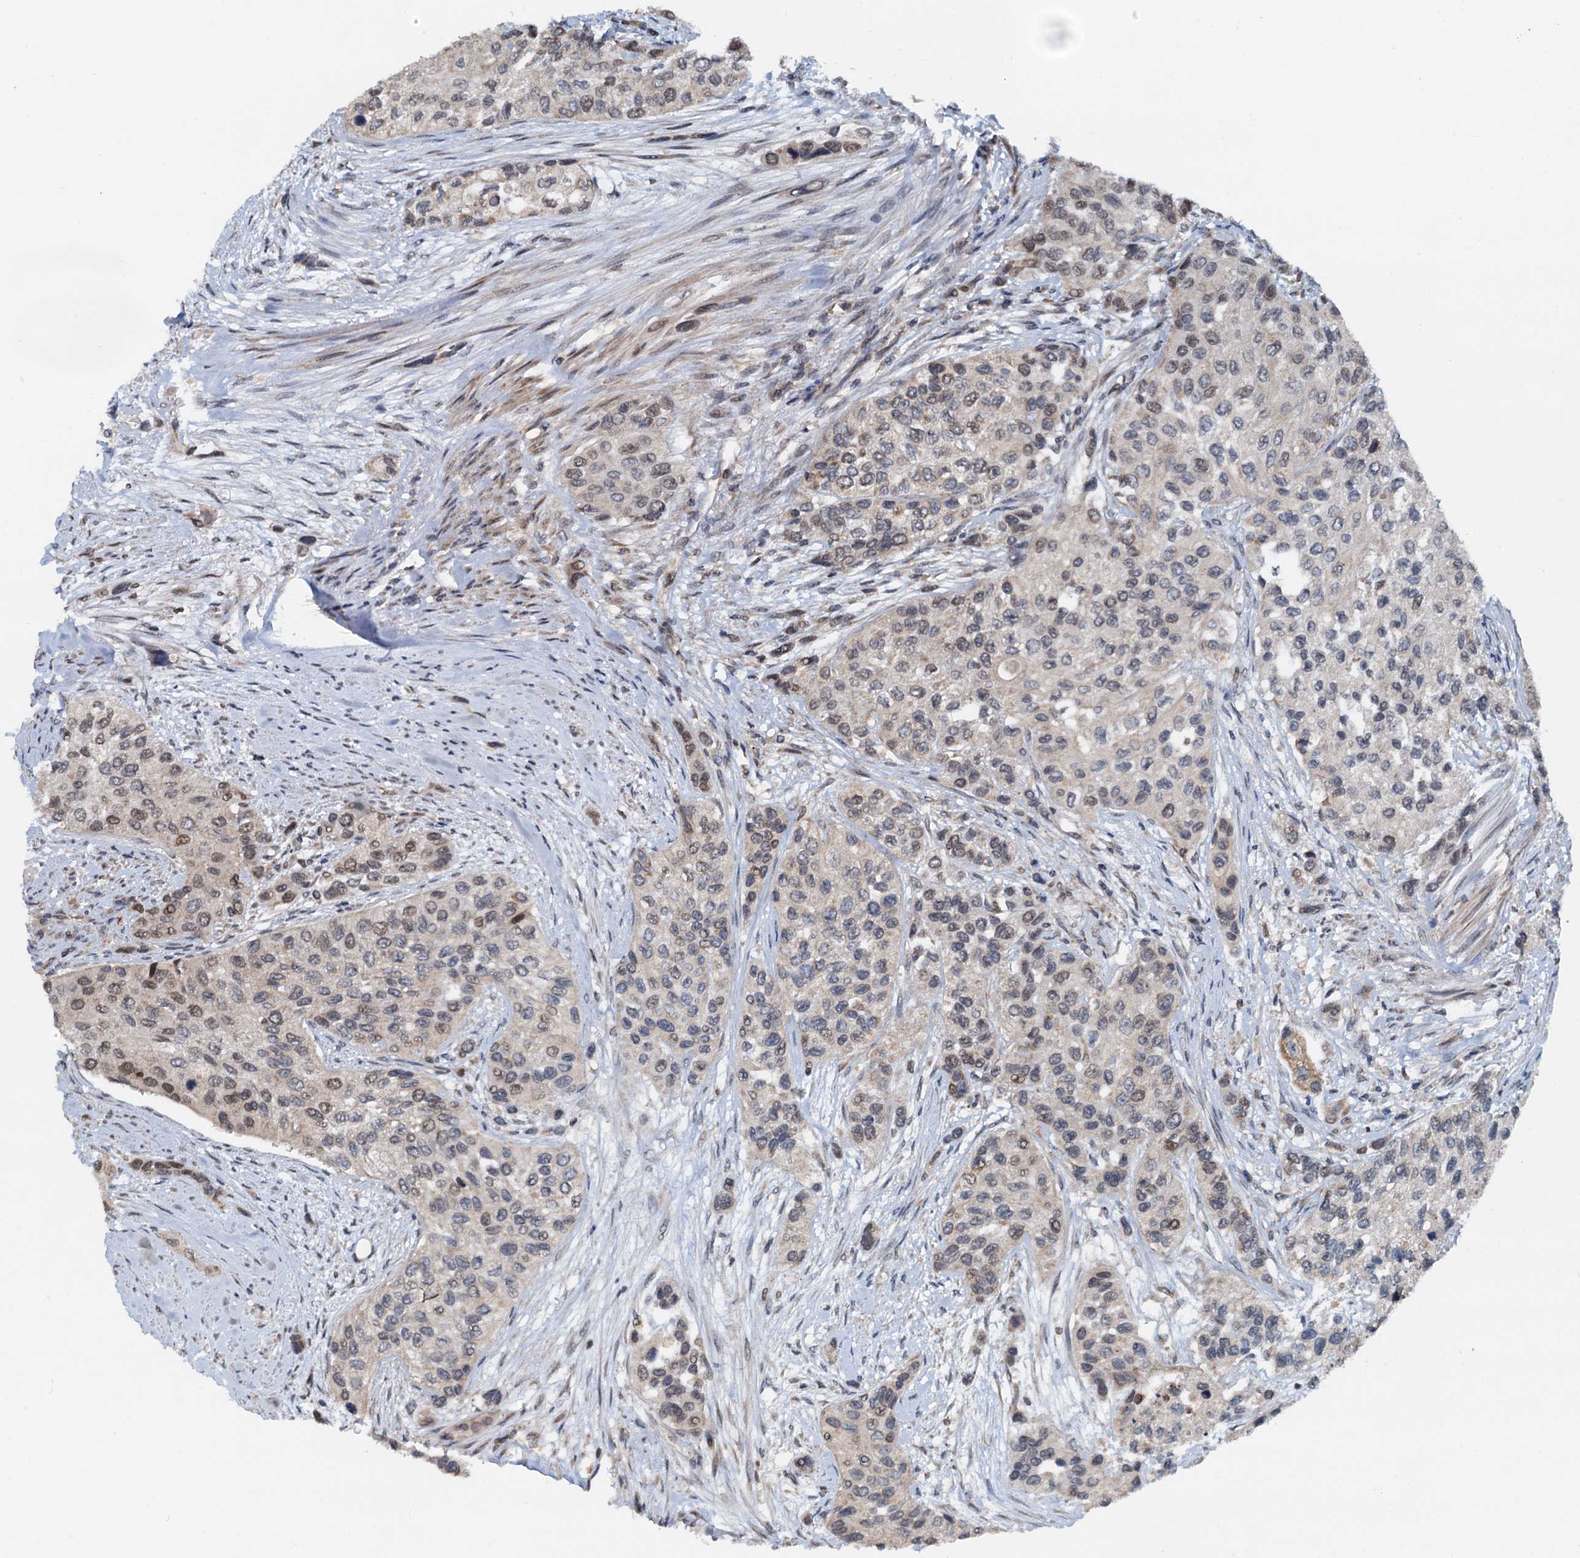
{"staining": {"intensity": "moderate", "quantity": "<25%", "location": "nuclear"}, "tissue": "urothelial cancer", "cell_type": "Tumor cells", "image_type": "cancer", "snomed": [{"axis": "morphology", "description": "Normal tissue, NOS"}, {"axis": "morphology", "description": "Urothelial carcinoma, High grade"}, {"axis": "topography", "description": "Vascular tissue"}, {"axis": "topography", "description": "Urinary bladder"}], "caption": "Urothelial cancer tissue reveals moderate nuclear positivity in approximately <25% of tumor cells", "gene": "MCMBP", "patient": {"sex": "female", "age": 56}}